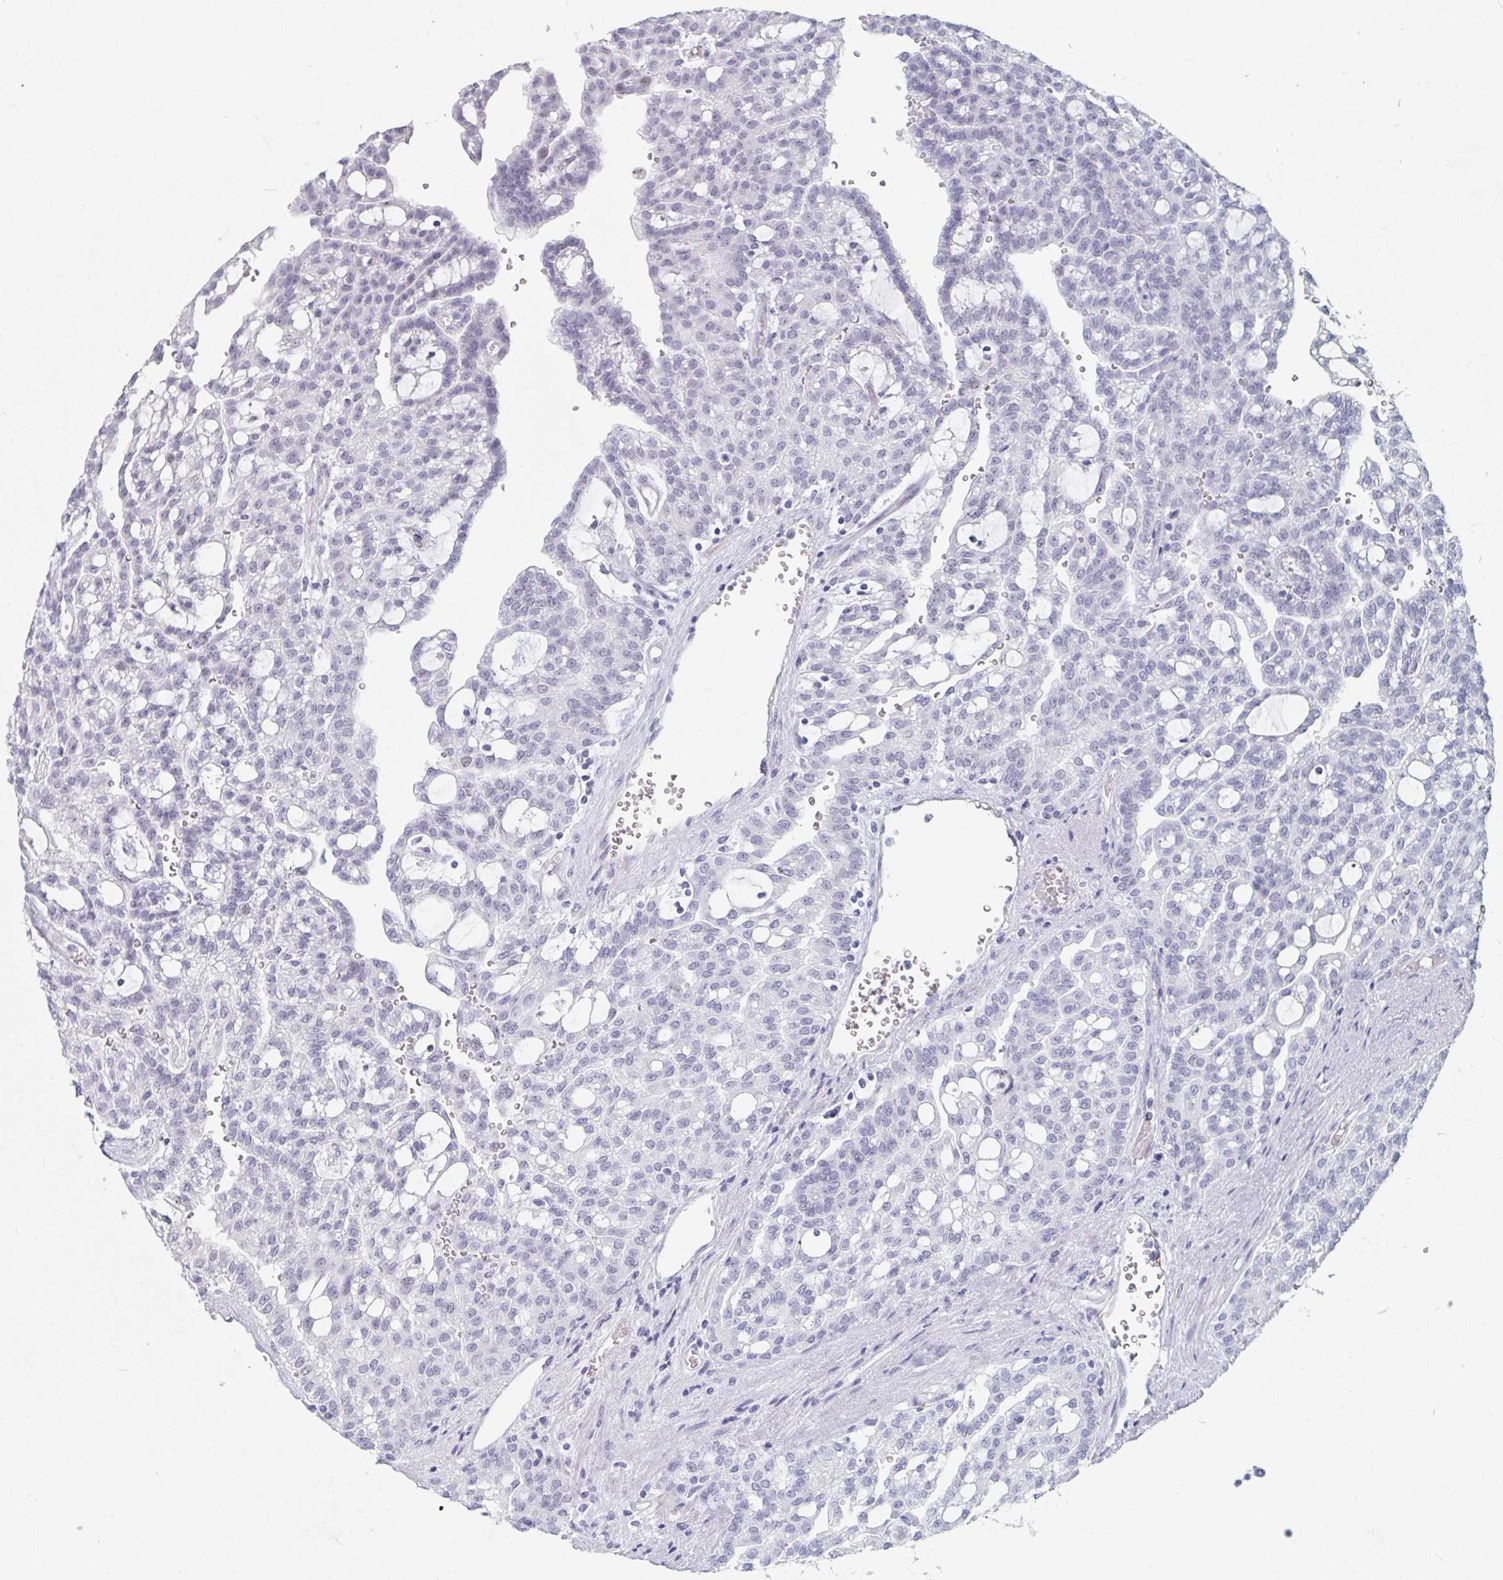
{"staining": {"intensity": "negative", "quantity": "none", "location": "none"}, "tissue": "renal cancer", "cell_type": "Tumor cells", "image_type": "cancer", "snomed": [{"axis": "morphology", "description": "Adenocarcinoma, NOS"}, {"axis": "topography", "description": "Kidney"}], "caption": "Adenocarcinoma (renal) was stained to show a protein in brown. There is no significant expression in tumor cells. The staining was performed using DAB to visualize the protein expression in brown, while the nuclei were stained in blue with hematoxylin (Magnification: 20x).", "gene": "FOXA1", "patient": {"sex": "male", "age": 63}}